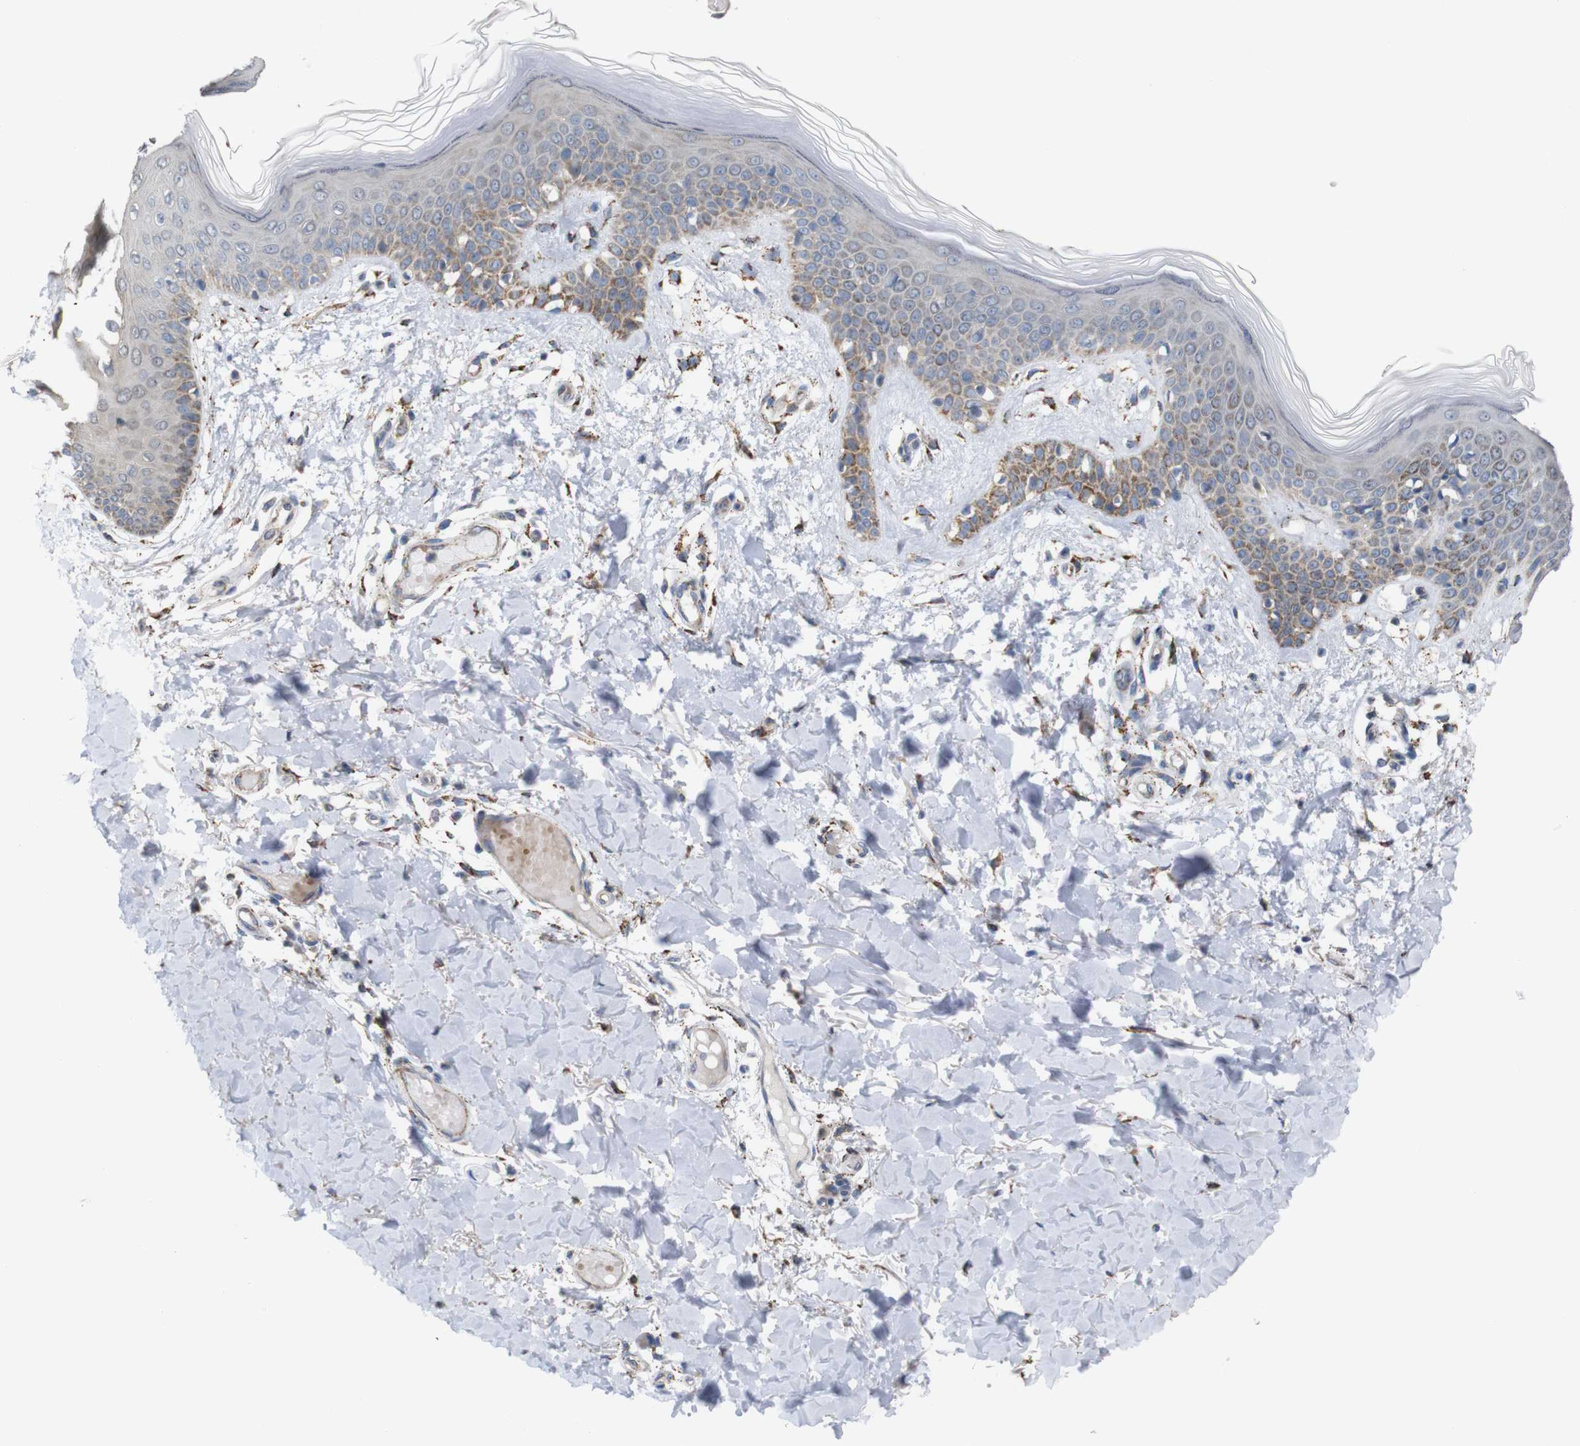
{"staining": {"intensity": "moderate", "quantity": ">75%", "location": "cytoplasmic/membranous"}, "tissue": "skin", "cell_type": "Fibroblasts", "image_type": "normal", "snomed": [{"axis": "morphology", "description": "Normal tissue, NOS"}, {"axis": "topography", "description": "Skin"}], "caption": "Immunohistochemistry photomicrograph of unremarkable skin: human skin stained using IHC reveals medium levels of moderate protein expression localized specifically in the cytoplasmic/membranous of fibroblasts, appearing as a cytoplasmic/membranous brown color.", "gene": "PTPRR", "patient": {"sex": "male", "age": 53}}